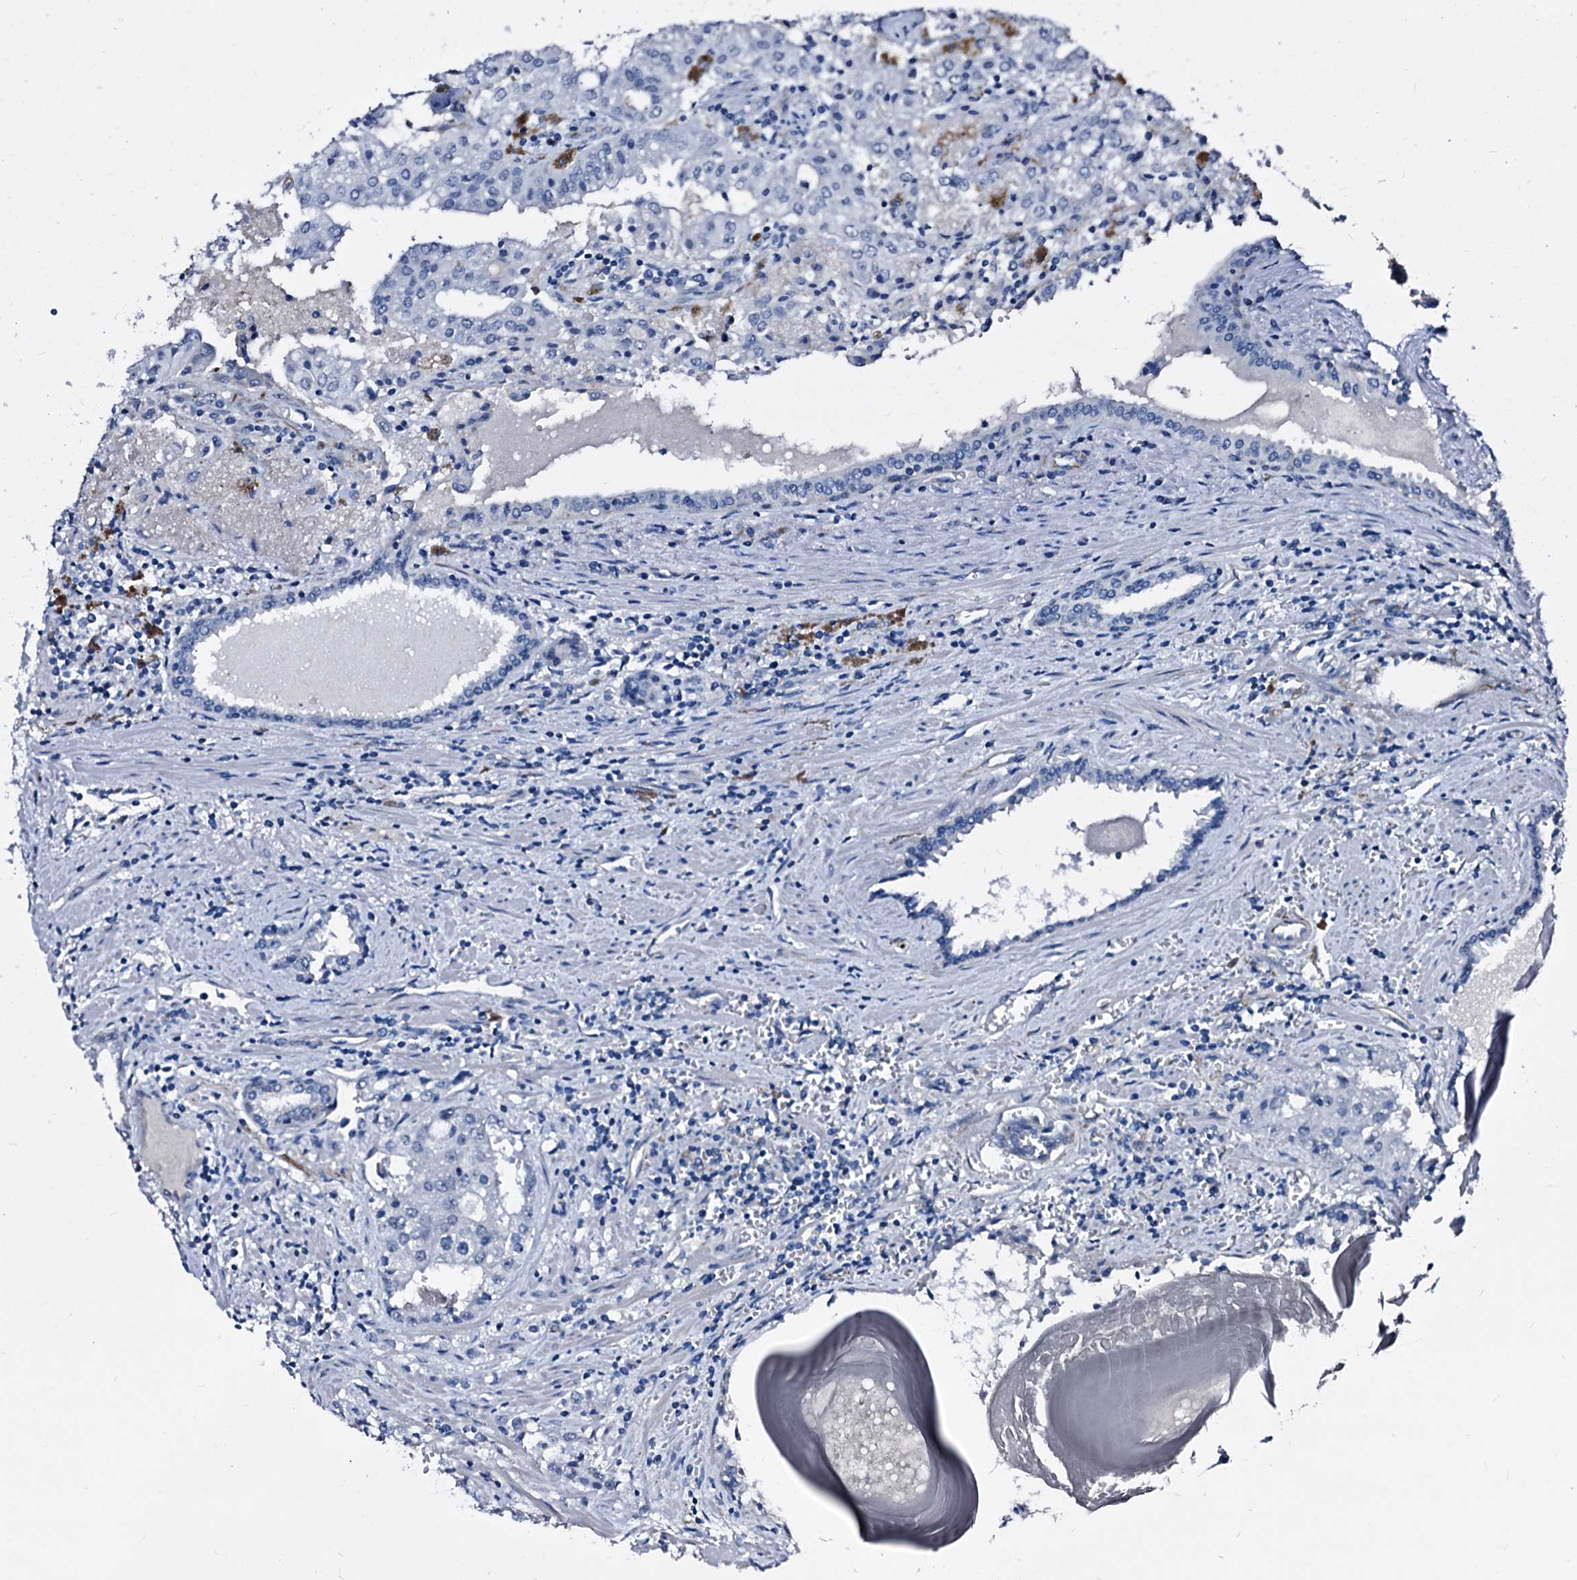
{"staining": {"intensity": "negative", "quantity": "none", "location": "none"}, "tissue": "prostate cancer", "cell_type": "Tumor cells", "image_type": "cancer", "snomed": [{"axis": "morphology", "description": "Adenocarcinoma, High grade"}, {"axis": "topography", "description": "Prostate"}], "caption": "Prostate cancer (adenocarcinoma (high-grade)) was stained to show a protein in brown. There is no significant staining in tumor cells.", "gene": "EMG1", "patient": {"sex": "male", "age": 68}}